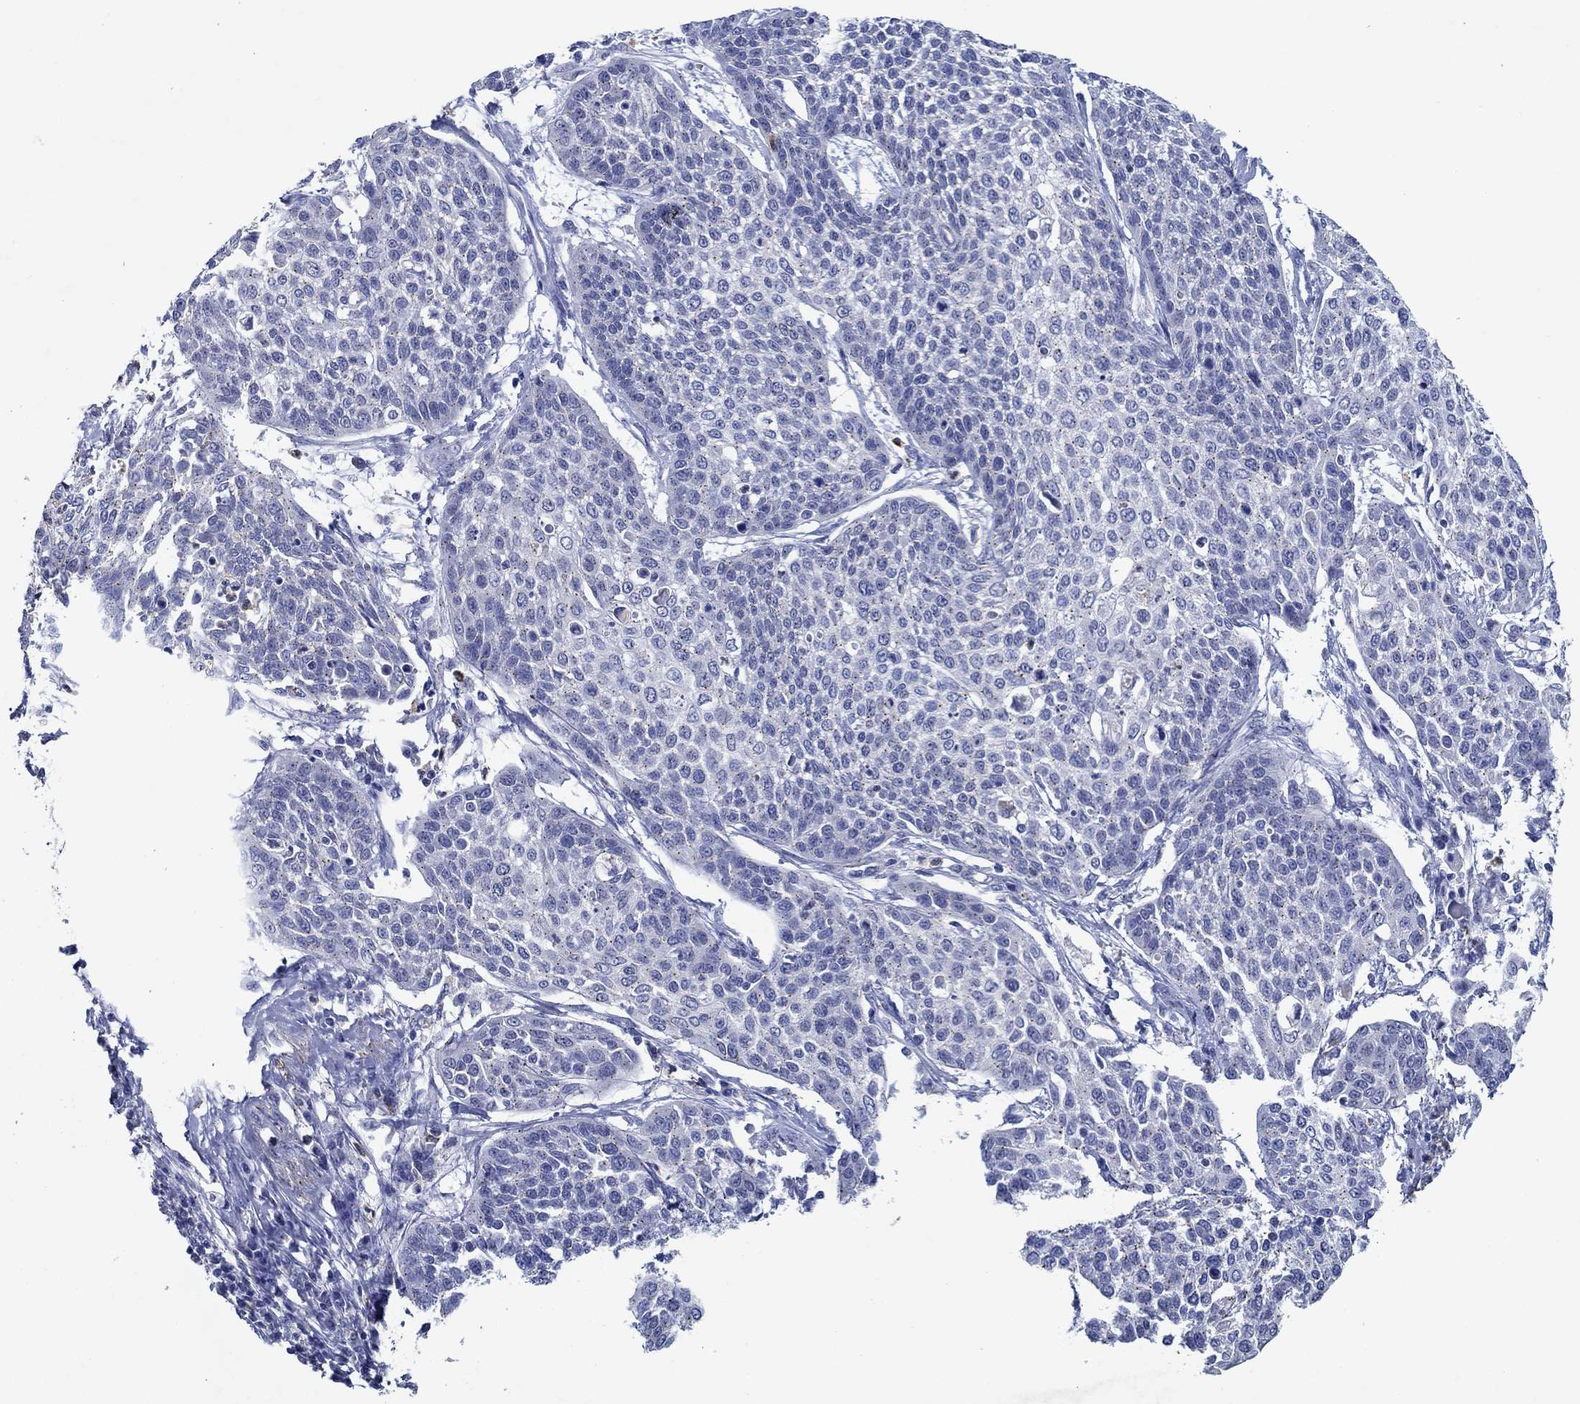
{"staining": {"intensity": "negative", "quantity": "none", "location": "none"}, "tissue": "cervical cancer", "cell_type": "Tumor cells", "image_type": "cancer", "snomed": [{"axis": "morphology", "description": "Squamous cell carcinoma, NOS"}, {"axis": "topography", "description": "Cervix"}], "caption": "Immunohistochemical staining of human squamous cell carcinoma (cervical) reveals no significant expression in tumor cells.", "gene": "CPM", "patient": {"sex": "female", "age": 34}}